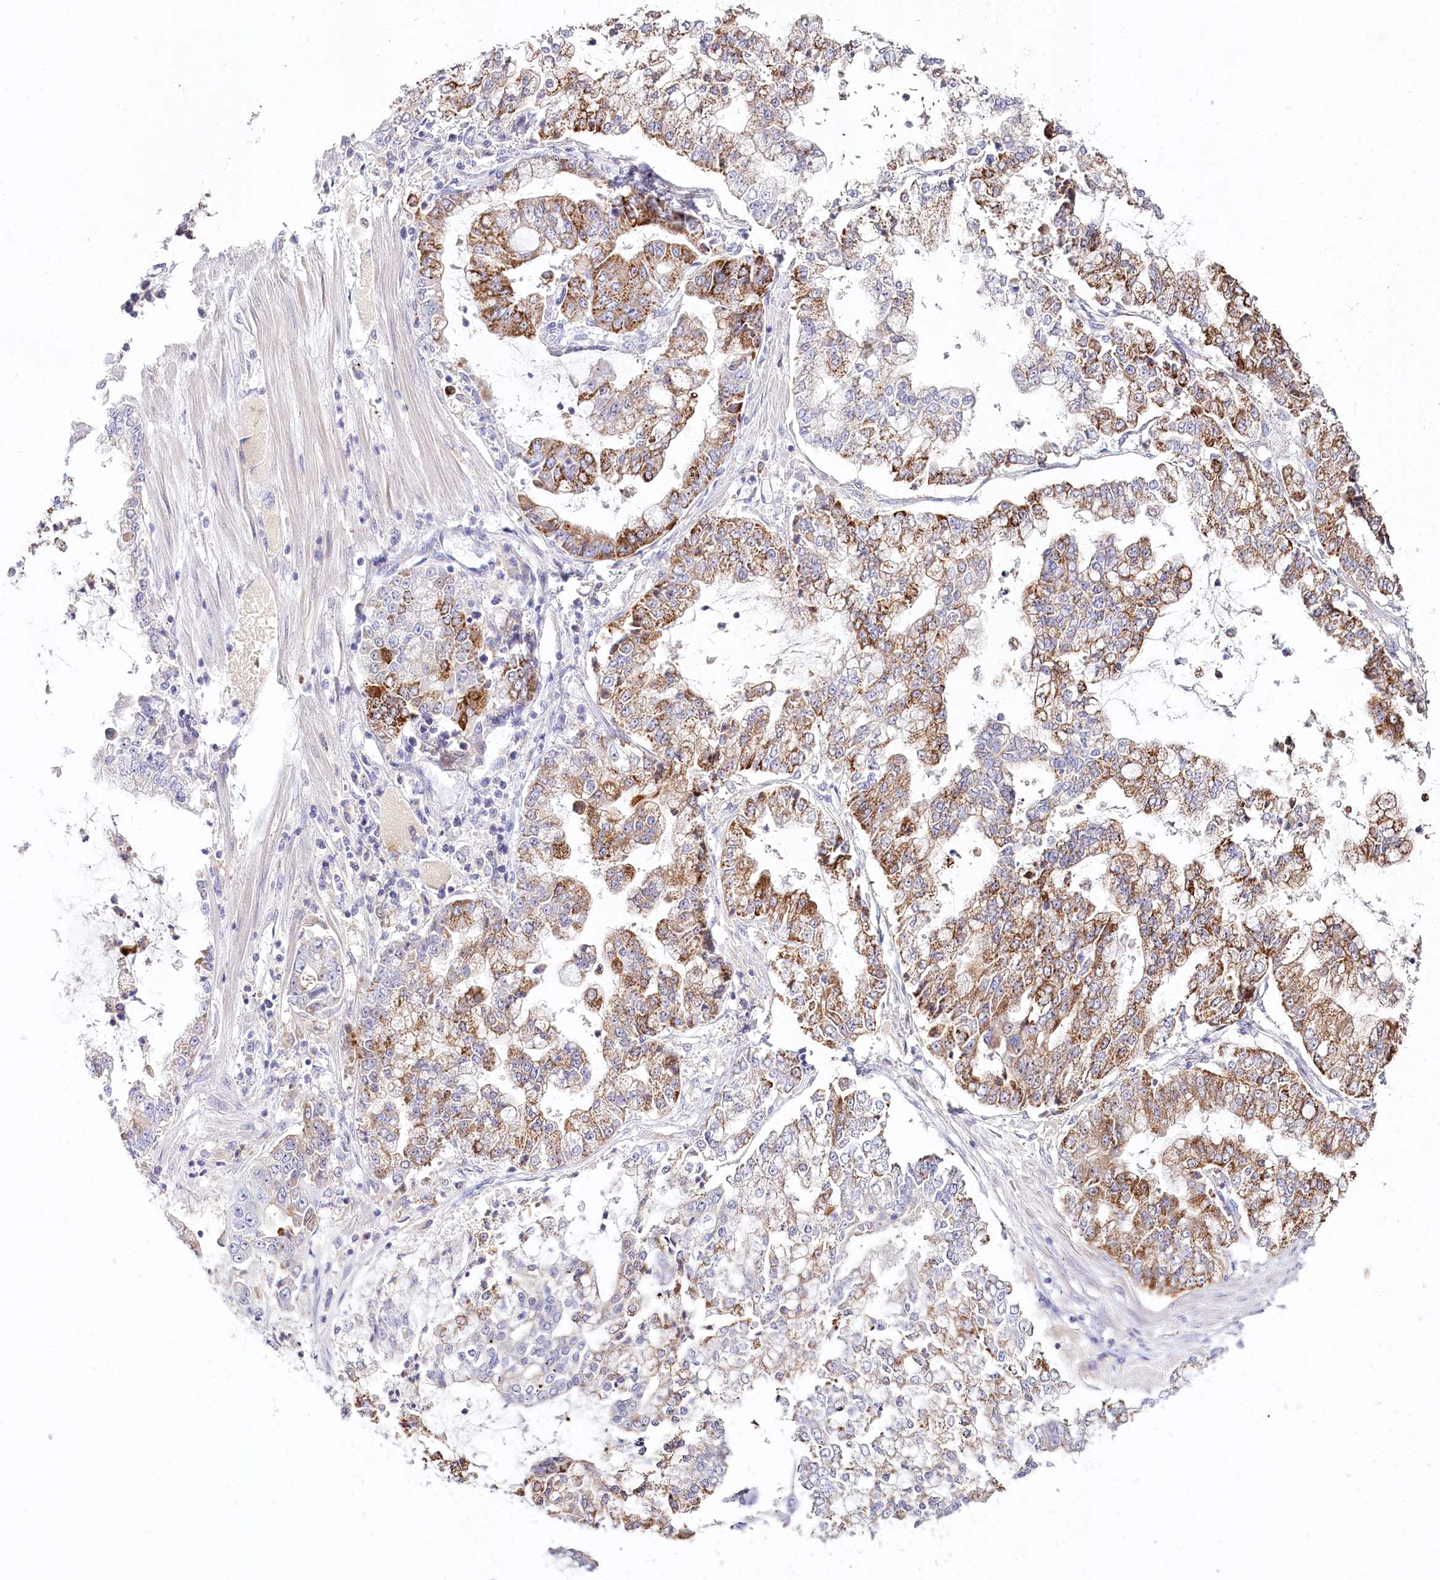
{"staining": {"intensity": "moderate", "quantity": "25%-75%", "location": "cytoplasmic/membranous"}, "tissue": "stomach cancer", "cell_type": "Tumor cells", "image_type": "cancer", "snomed": [{"axis": "morphology", "description": "Adenocarcinoma, NOS"}, {"axis": "topography", "description": "Stomach"}], "caption": "Protein analysis of stomach cancer tissue exhibits moderate cytoplasmic/membranous staining in about 25%-75% of tumor cells.", "gene": "DAPK1", "patient": {"sex": "male", "age": 76}}